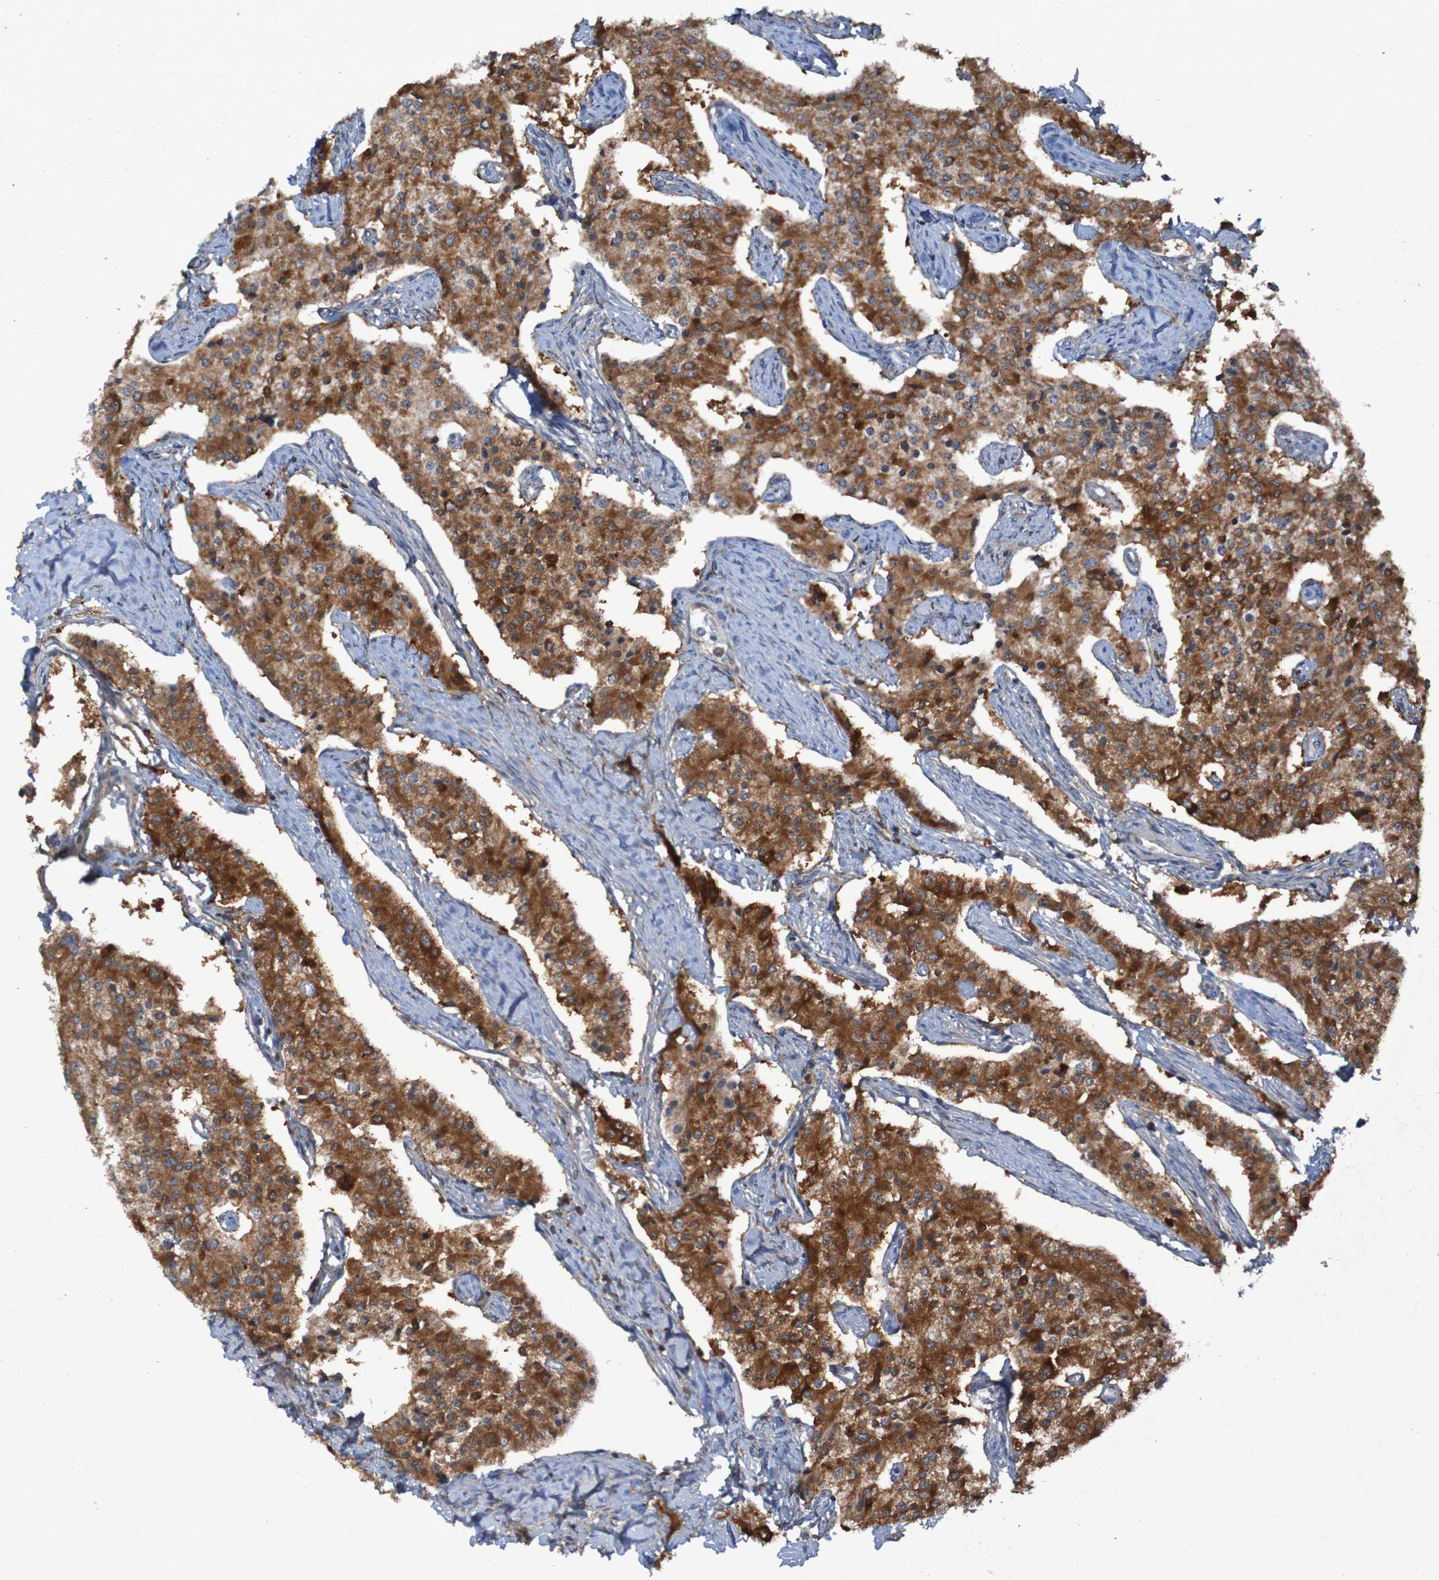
{"staining": {"intensity": "strong", "quantity": ">75%", "location": "cytoplasmic/membranous"}, "tissue": "carcinoid", "cell_type": "Tumor cells", "image_type": "cancer", "snomed": [{"axis": "morphology", "description": "Carcinoid, malignant, NOS"}, {"axis": "topography", "description": "Colon"}], "caption": "This is an image of immunohistochemistry staining of carcinoid (malignant), which shows strong positivity in the cytoplasmic/membranous of tumor cells.", "gene": "CCDC51", "patient": {"sex": "female", "age": 52}}